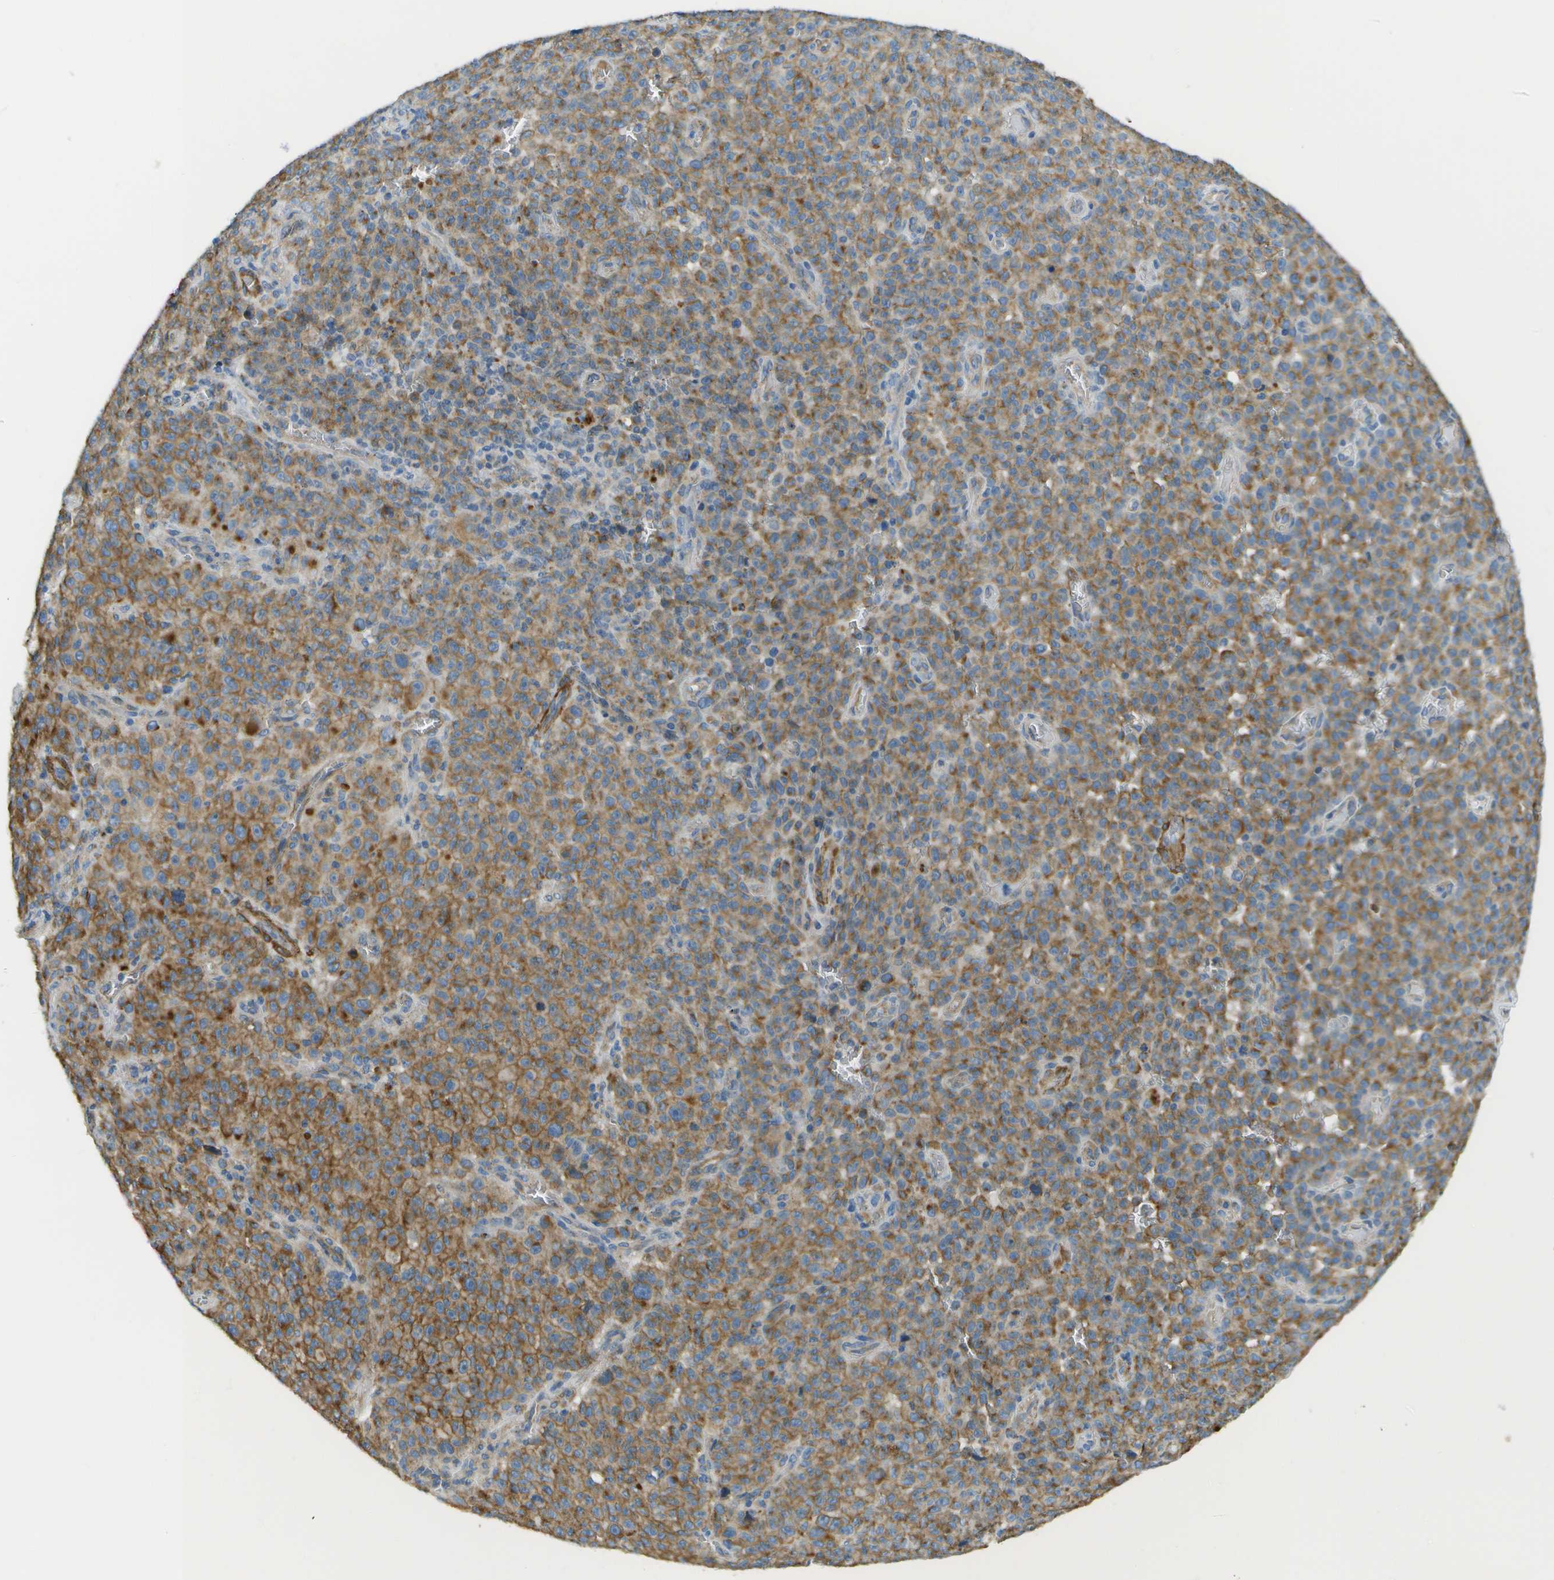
{"staining": {"intensity": "moderate", "quantity": ">75%", "location": "cytoplasmic/membranous"}, "tissue": "melanoma", "cell_type": "Tumor cells", "image_type": "cancer", "snomed": [{"axis": "morphology", "description": "Malignant melanoma, NOS"}, {"axis": "topography", "description": "Skin"}], "caption": "An image of human melanoma stained for a protein displays moderate cytoplasmic/membranous brown staining in tumor cells. Nuclei are stained in blue.", "gene": "MYH11", "patient": {"sex": "female", "age": 82}}